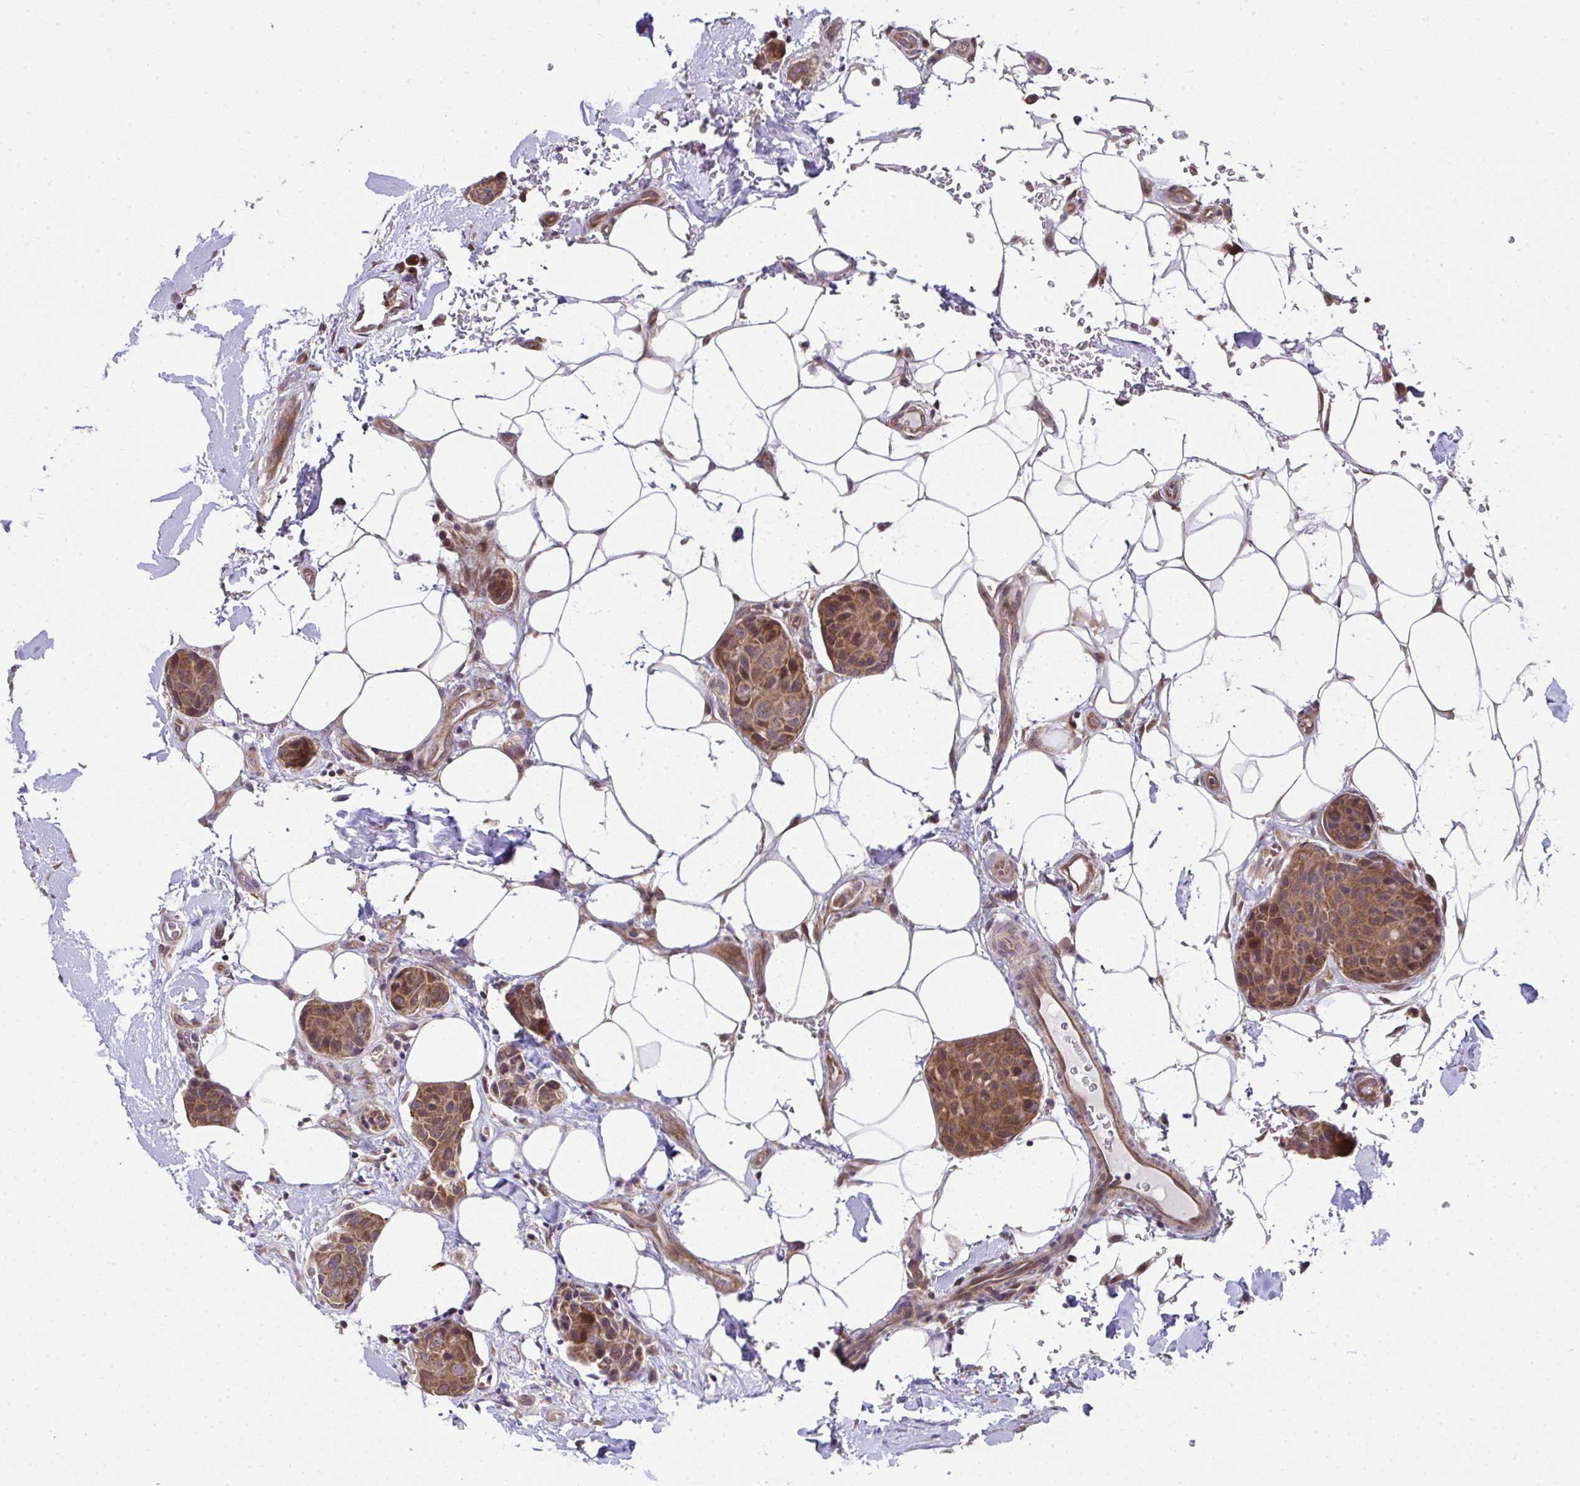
{"staining": {"intensity": "strong", "quantity": ">75%", "location": "cytoplasmic/membranous"}, "tissue": "breast cancer", "cell_type": "Tumor cells", "image_type": "cancer", "snomed": [{"axis": "morphology", "description": "Duct carcinoma"}, {"axis": "topography", "description": "Breast"}, {"axis": "topography", "description": "Lymph node"}], "caption": "Immunohistochemistry (DAB) staining of breast cancer exhibits strong cytoplasmic/membranous protein expression in about >75% of tumor cells. The staining was performed using DAB (3,3'-diaminobenzidine) to visualize the protein expression in brown, while the nuclei were stained in blue with hematoxylin (Magnification: 20x).", "gene": "RDH14", "patient": {"sex": "female", "age": 80}}